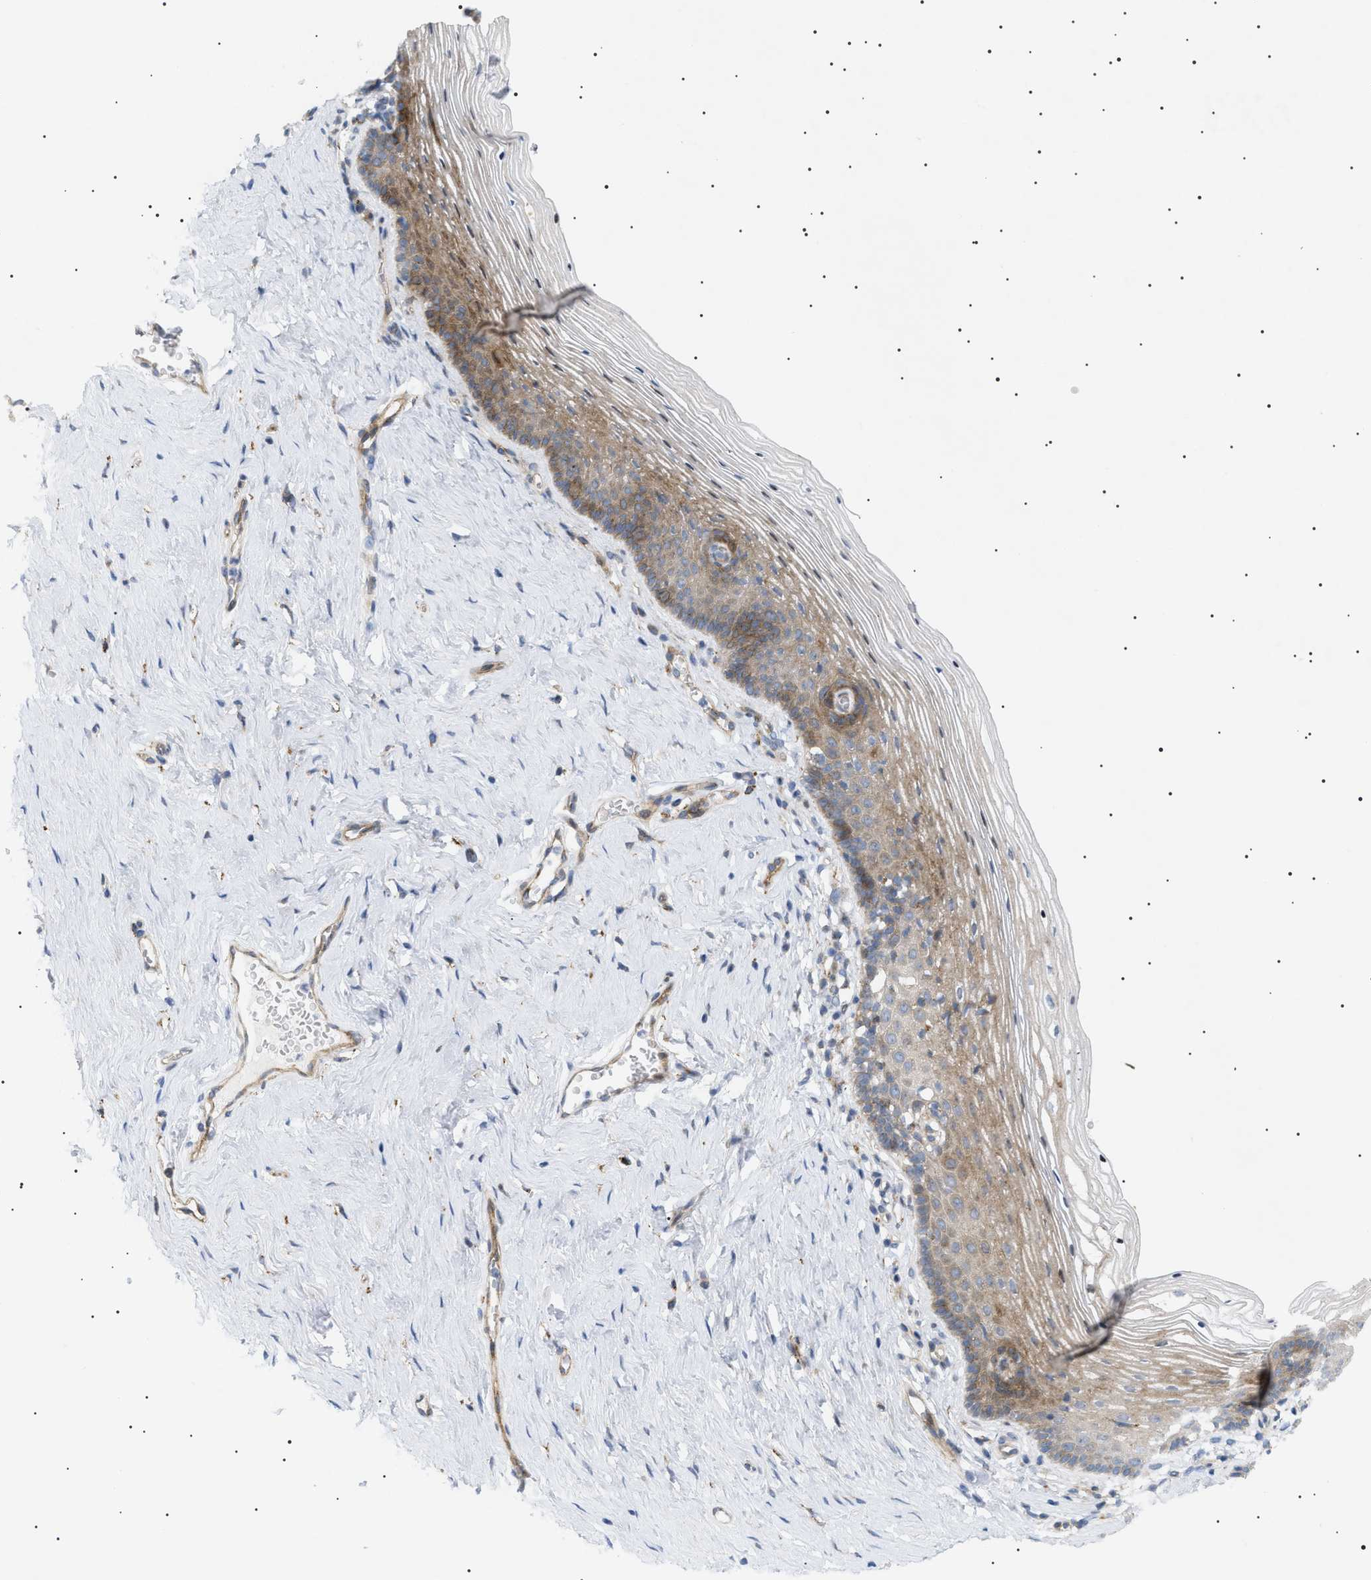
{"staining": {"intensity": "moderate", "quantity": ">75%", "location": "cytoplasmic/membranous"}, "tissue": "vagina", "cell_type": "Squamous epithelial cells", "image_type": "normal", "snomed": [{"axis": "morphology", "description": "Normal tissue, NOS"}, {"axis": "topography", "description": "Vagina"}], "caption": "IHC photomicrograph of unremarkable vagina stained for a protein (brown), which displays medium levels of moderate cytoplasmic/membranous staining in about >75% of squamous epithelial cells.", "gene": "SFXN5", "patient": {"sex": "female", "age": 32}}